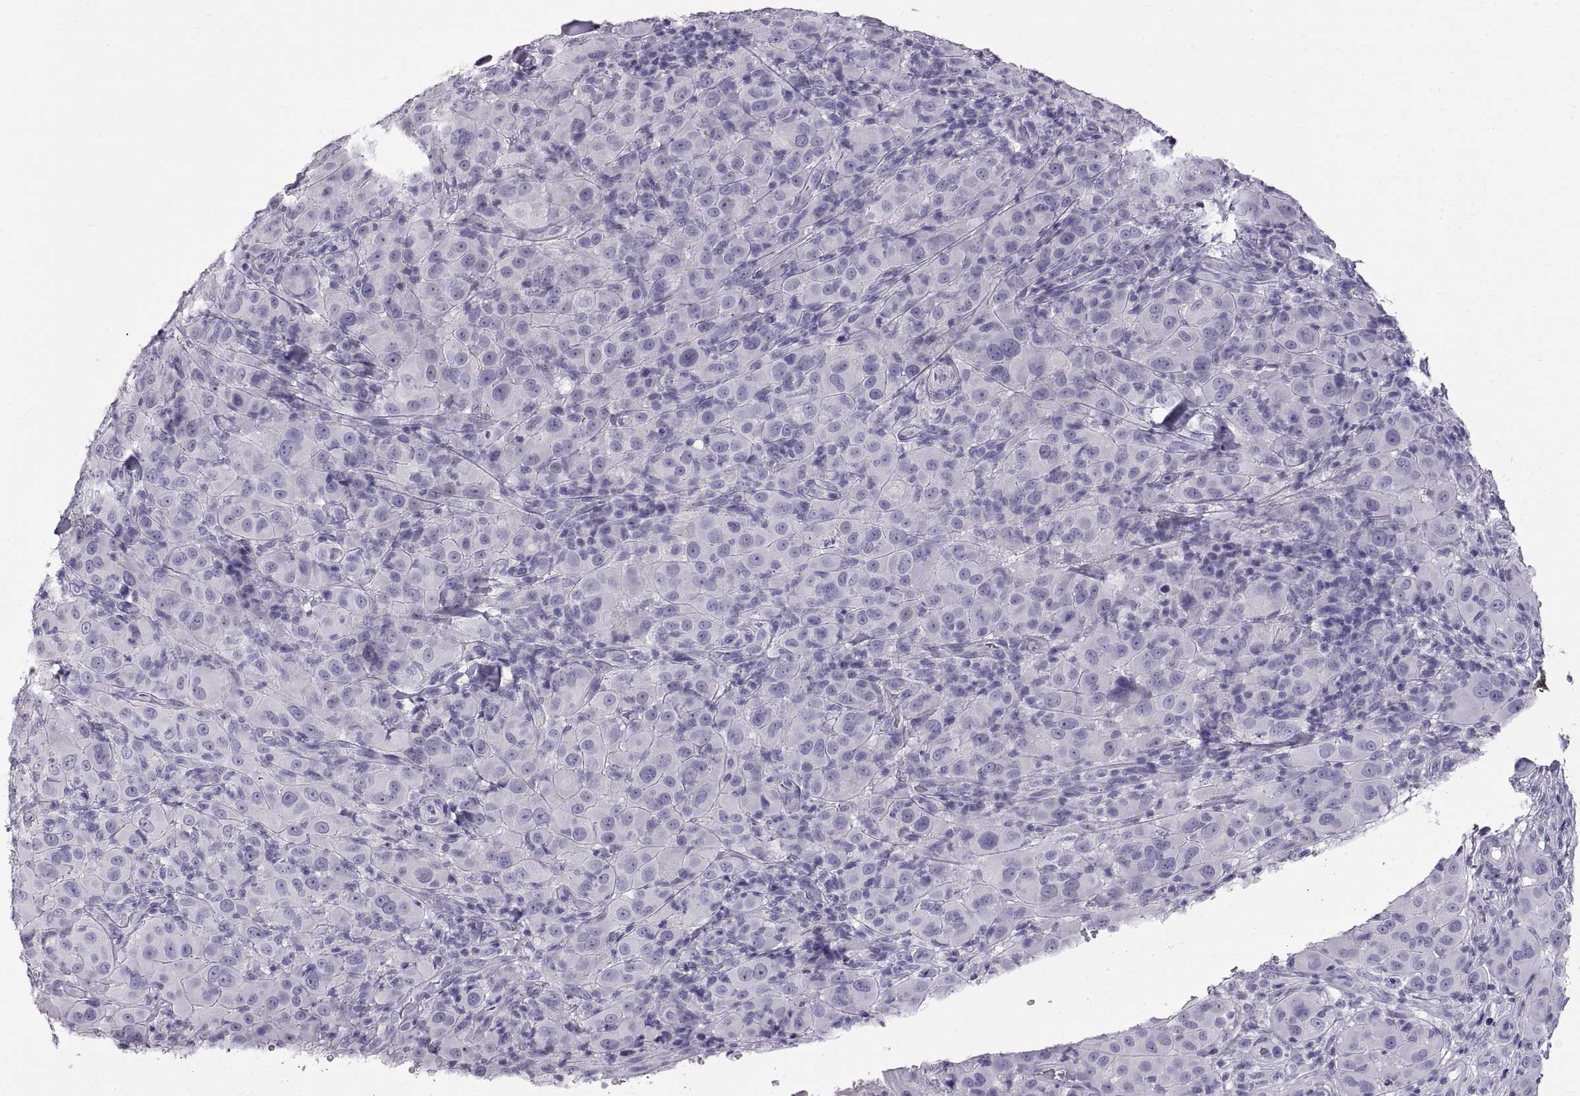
{"staining": {"intensity": "negative", "quantity": "none", "location": "none"}, "tissue": "melanoma", "cell_type": "Tumor cells", "image_type": "cancer", "snomed": [{"axis": "morphology", "description": "Malignant melanoma, NOS"}, {"axis": "topography", "description": "Skin"}], "caption": "Melanoma was stained to show a protein in brown. There is no significant staining in tumor cells. The staining was performed using DAB to visualize the protein expression in brown, while the nuclei were stained in blue with hematoxylin (Magnification: 20x).", "gene": "WFDC8", "patient": {"sex": "female", "age": 87}}